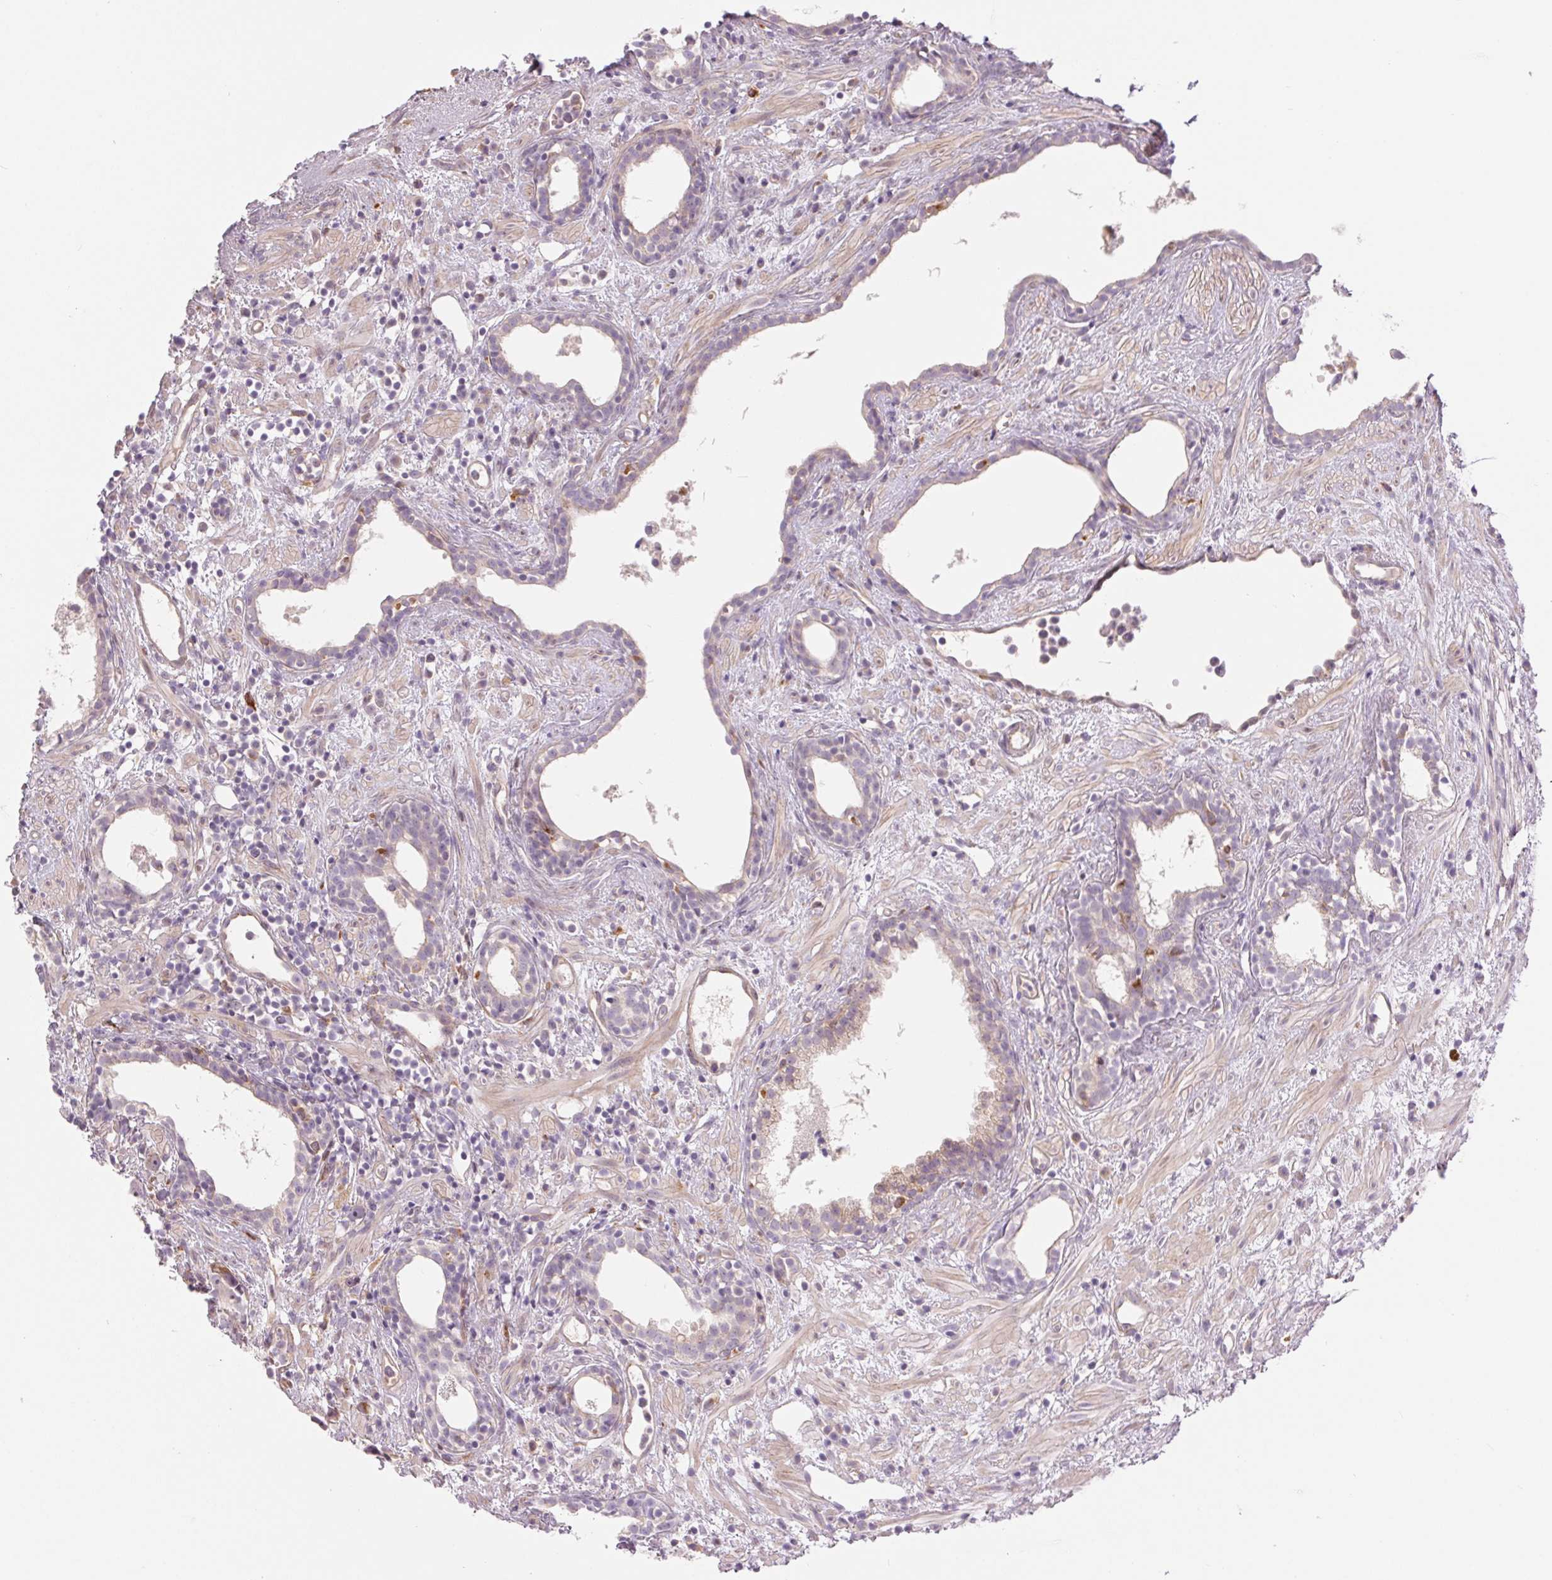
{"staining": {"intensity": "moderate", "quantity": "<25%", "location": "cytoplasmic/membranous"}, "tissue": "prostate cancer", "cell_type": "Tumor cells", "image_type": "cancer", "snomed": [{"axis": "morphology", "description": "Adenocarcinoma, High grade"}, {"axis": "topography", "description": "Prostate"}], "caption": "High-grade adenocarcinoma (prostate) was stained to show a protein in brown. There is low levels of moderate cytoplasmic/membranous positivity in approximately <25% of tumor cells.", "gene": "METTL17", "patient": {"sex": "male", "age": 83}}